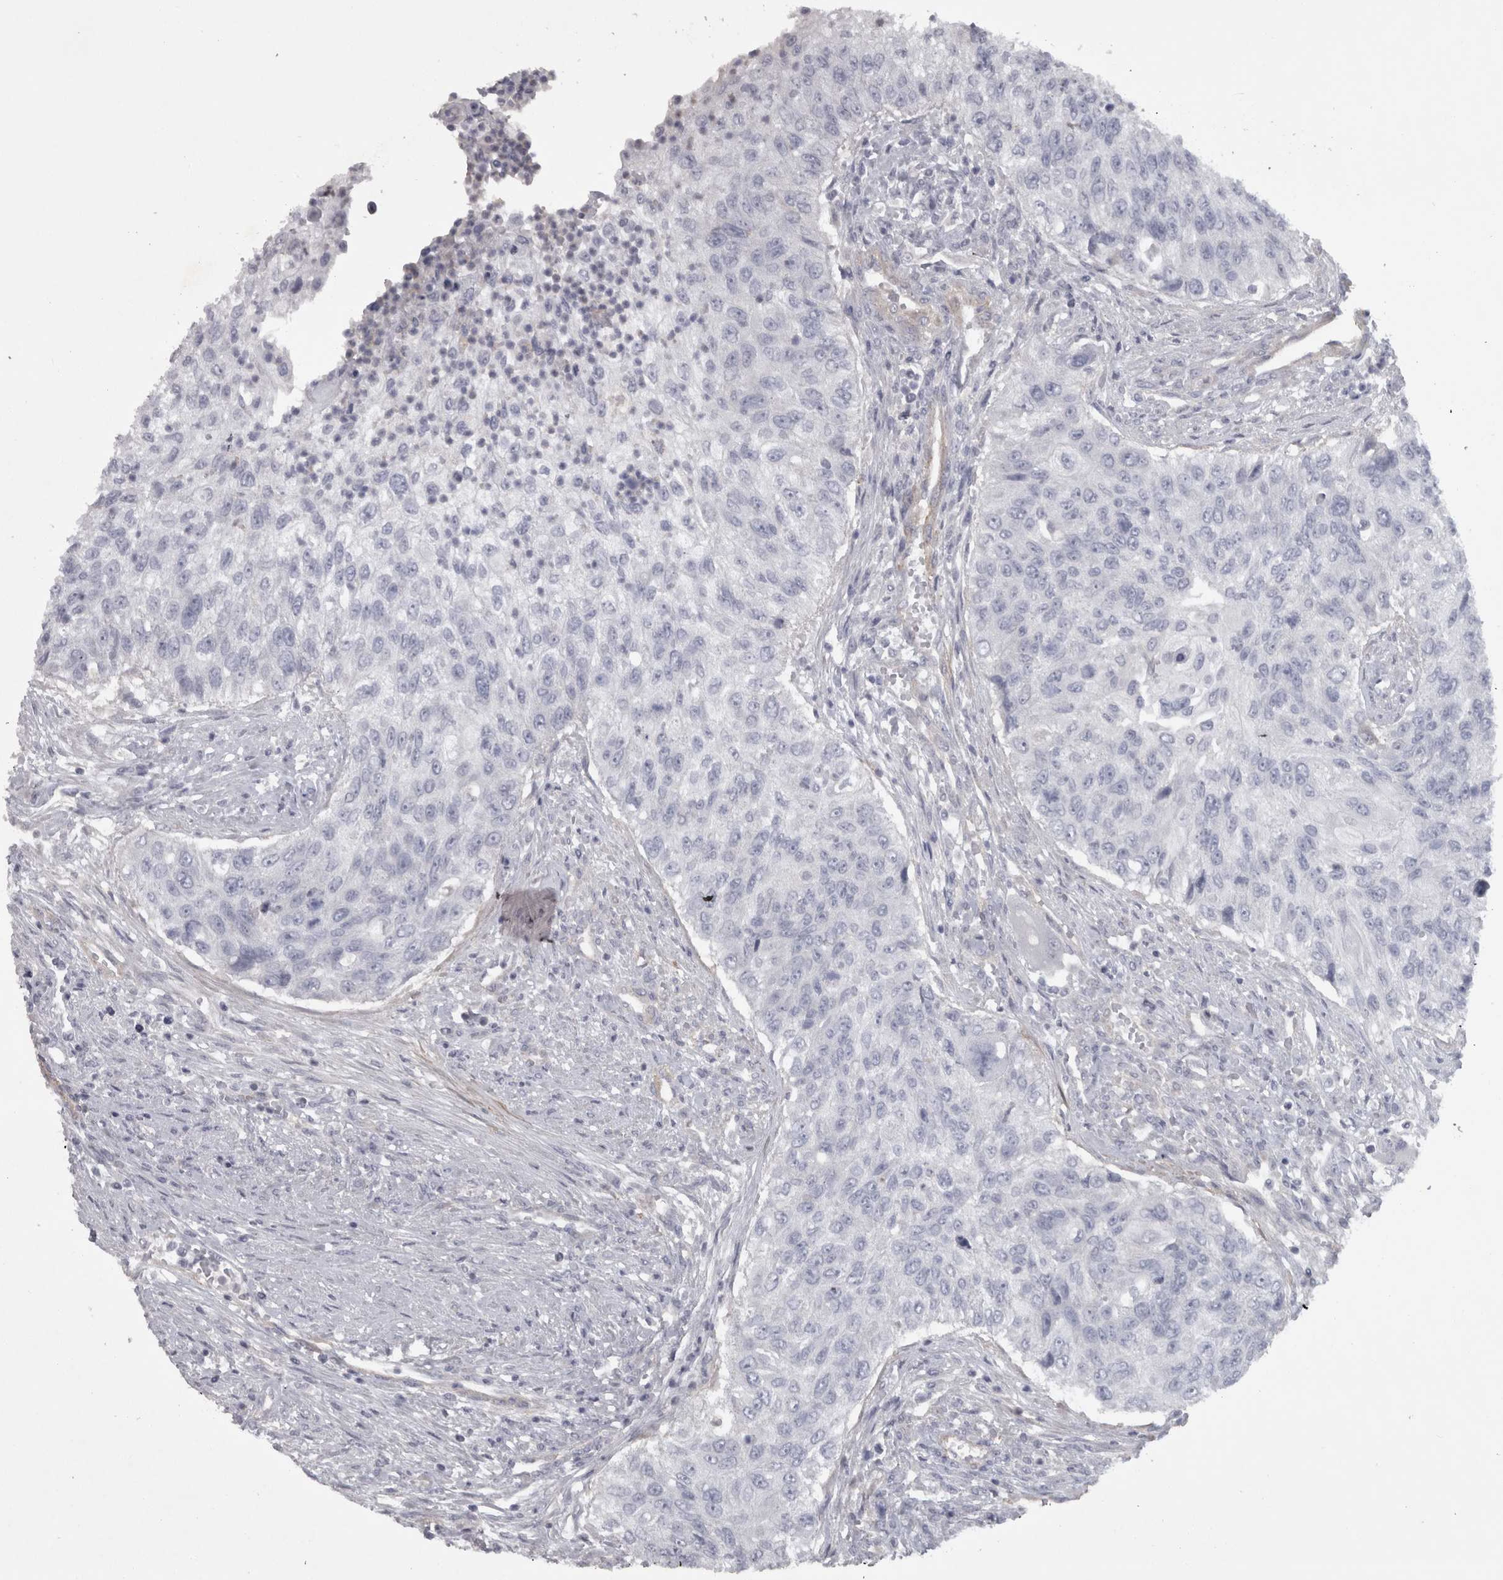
{"staining": {"intensity": "negative", "quantity": "none", "location": "none"}, "tissue": "urothelial cancer", "cell_type": "Tumor cells", "image_type": "cancer", "snomed": [{"axis": "morphology", "description": "Urothelial carcinoma, High grade"}, {"axis": "topography", "description": "Urinary bladder"}], "caption": "Urothelial cancer was stained to show a protein in brown. There is no significant positivity in tumor cells.", "gene": "PPP1R12B", "patient": {"sex": "female", "age": 60}}